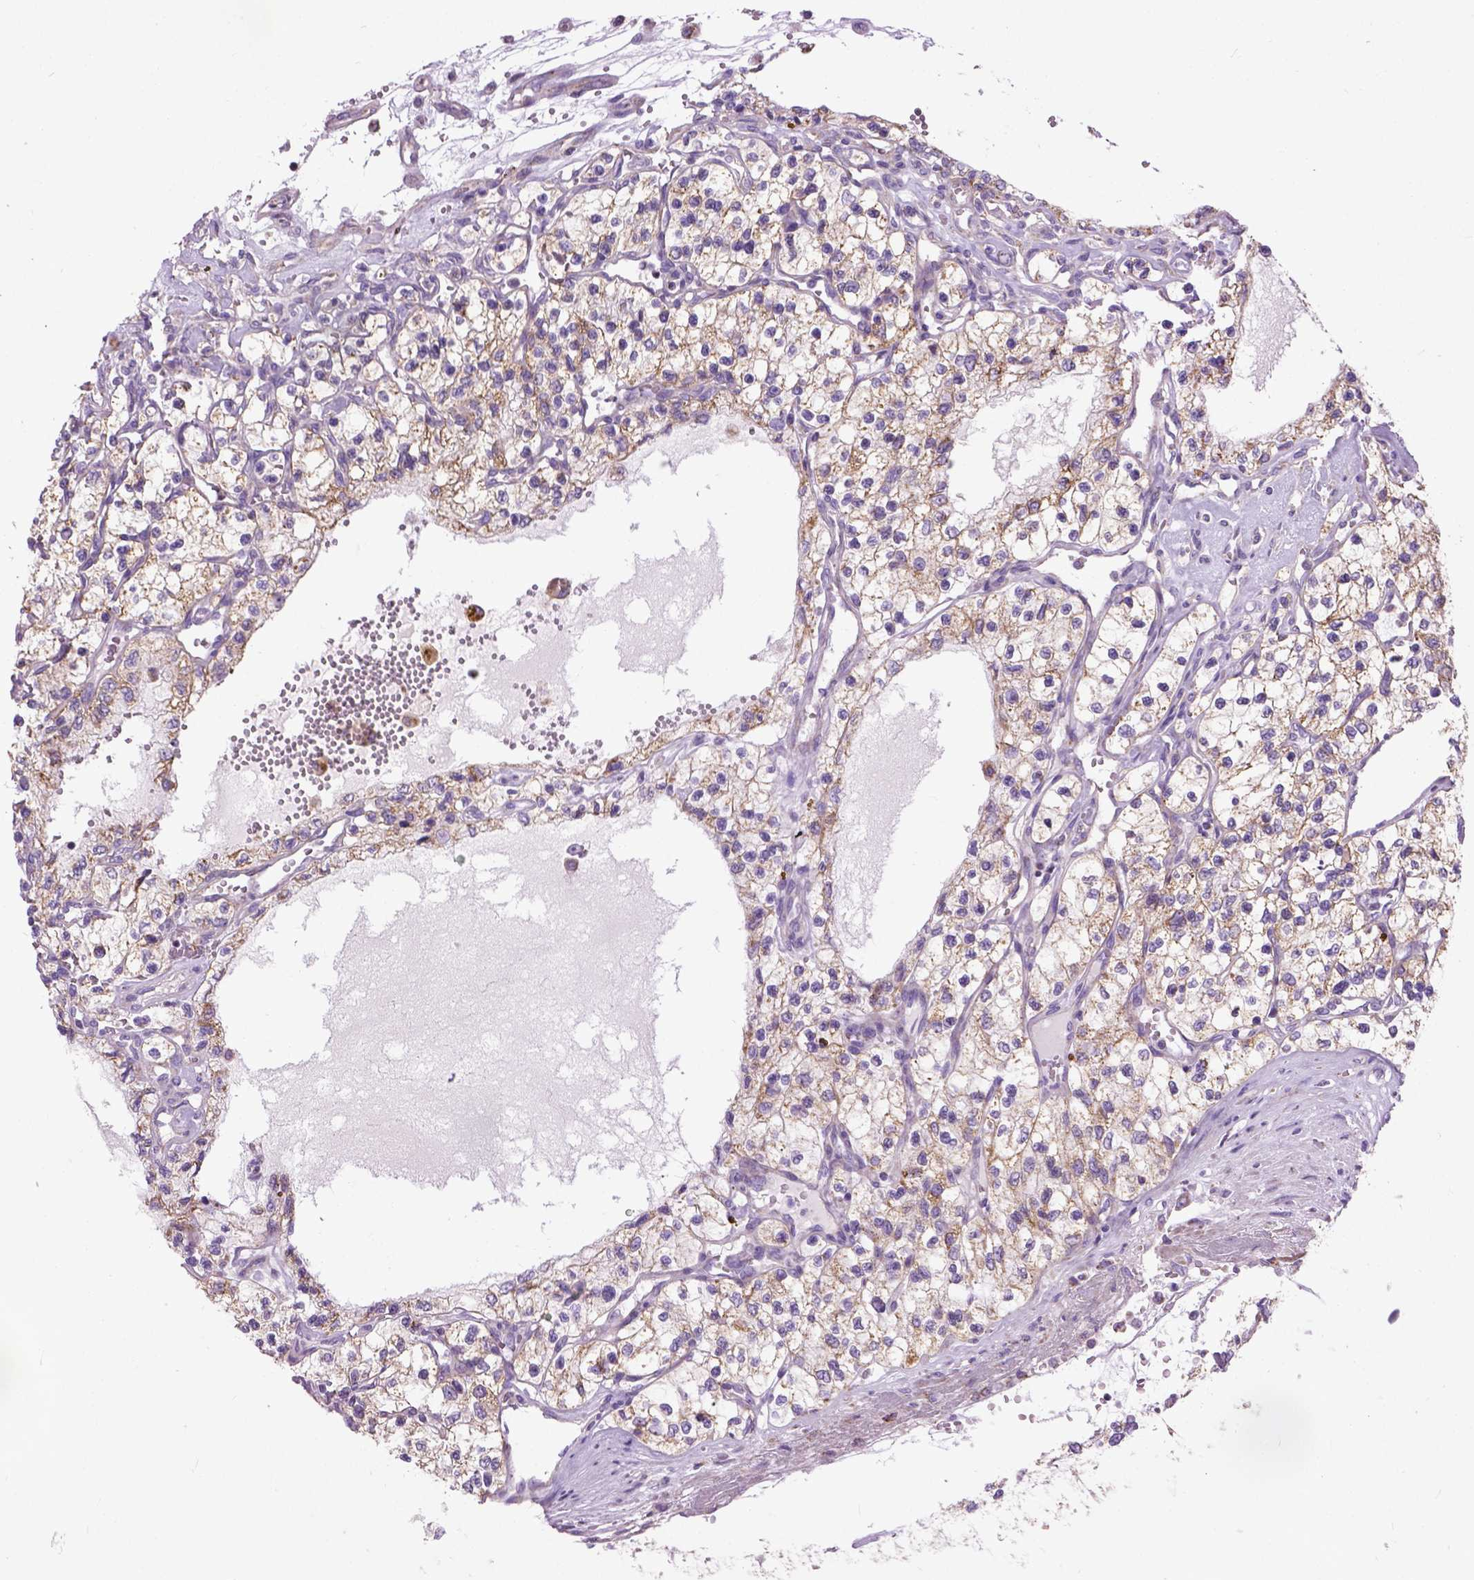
{"staining": {"intensity": "weak", "quantity": "25%-75%", "location": "cytoplasmic/membranous"}, "tissue": "renal cancer", "cell_type": "Tumor cells", "image_type": "cancer", "snomed": [{"axis": "morphology", "description": "Adenocarcinoma, NOS"}, {"axis": "topography", "description": "Kidney"}], "caption": "Human renal cancer stained for a protein (brown) exhibits weak cytoplasmic/membranous positive expression in approximately 25%-75% of tumor cells.", "gene": "VDAC1", "patient": {"sex": "female", "age": 69}}